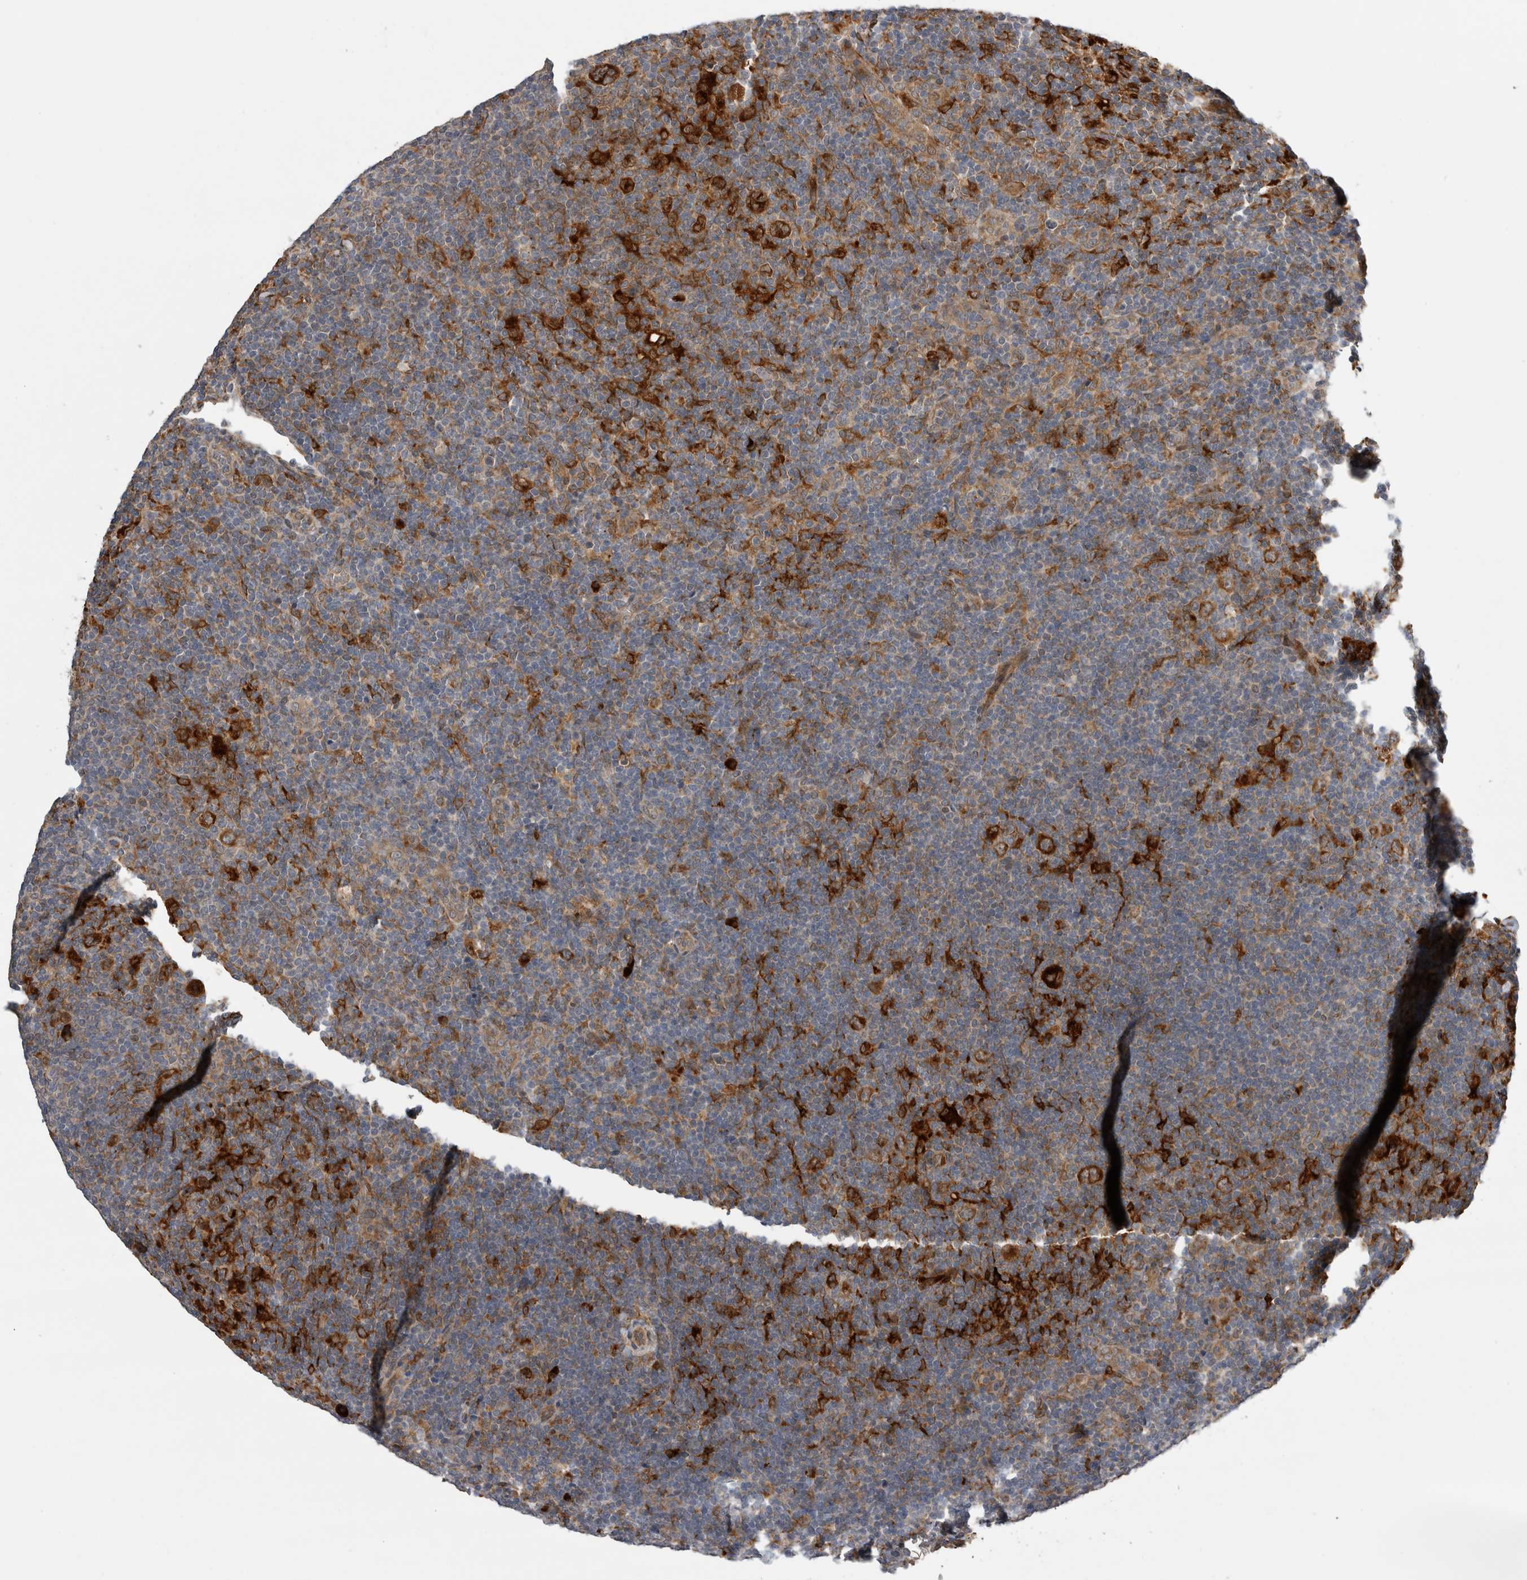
{"staining": {"intensity": "strong", "quantity": ">75%", "location": "cytoplasmic/membranous"}, "tissue": "lymphoma", "cell_type": "Tumor cells", "image_type": "cancer", "snomed": [{"axis": "morphology", "description": "Hodgkin's disease, NOS"}, {"axis": "topography", "description": "Lymph node"}], "caption": "Immunohistochemistry of human lymphoma shows high levels of strong cytoplasmic/membranous positivity in approximately >75% of tumor cells. The staining is performed using DAB brown chromogen to label protein expression. The nuclei are counter-stained blue using hematoxylin.", "gene": "APOL2", "patient": {"sex": "female", "age": 57}}